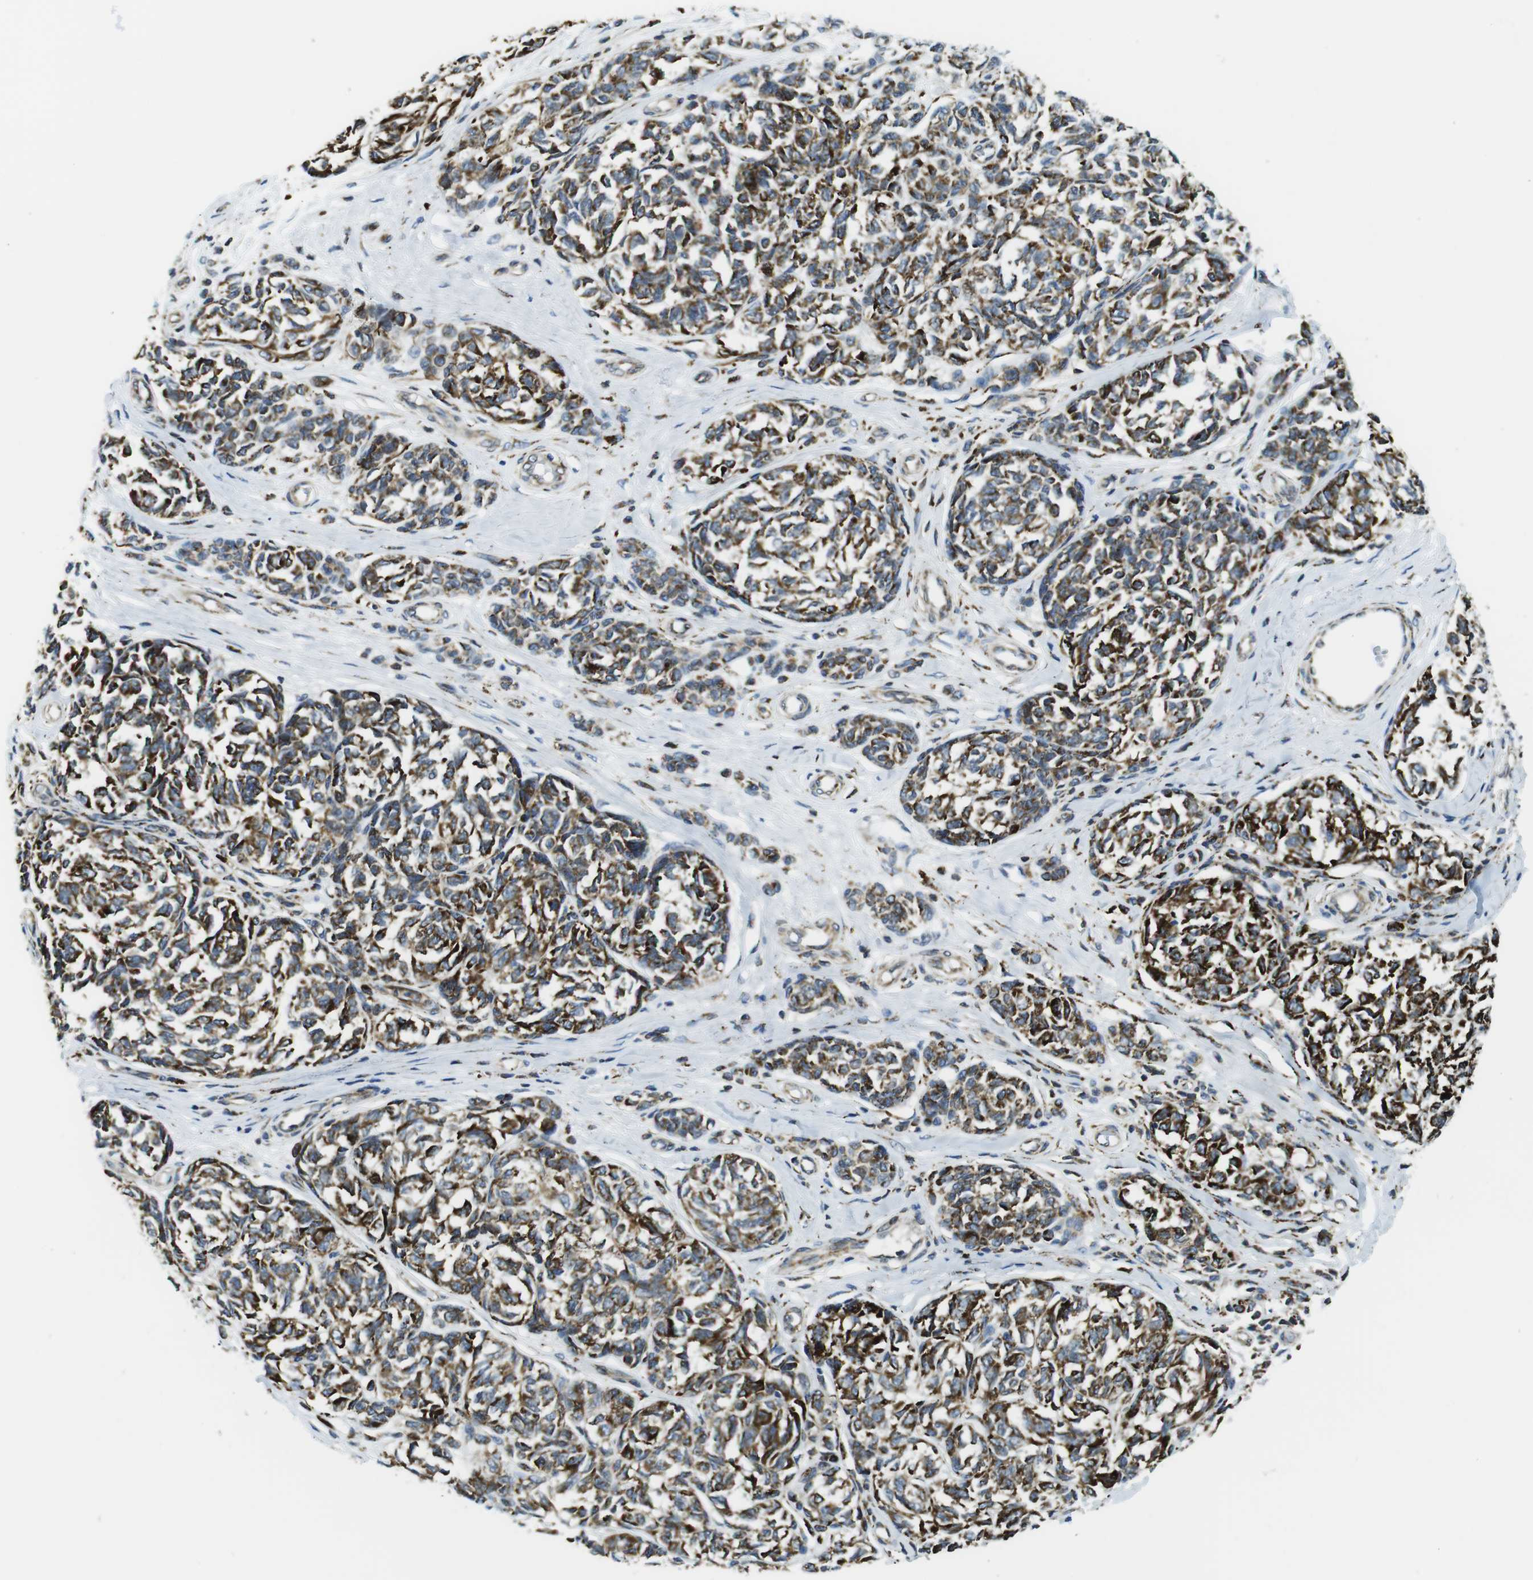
{"staining": {"intensity": "moderate", "quantity": "25%-75%", "location": "cytoplasmic/membranous"}, "tissue": "melanoma", "cell_type": "Tumor cells", "image_type": "cancer", "snomed": [{"axis": "morphology", "description": "Malignant melanoma, NOS"}, {"axis": "topography", "description": "Skin"}], "caption": "There is medium levels of moderate cytoplasmic/membranous positivity in tumor cells of melanoma, as demonstrated by immunohistochemical staining (brown color).", "gene": "KCNE3", "patient": {"sex": "female", "age": 64}}